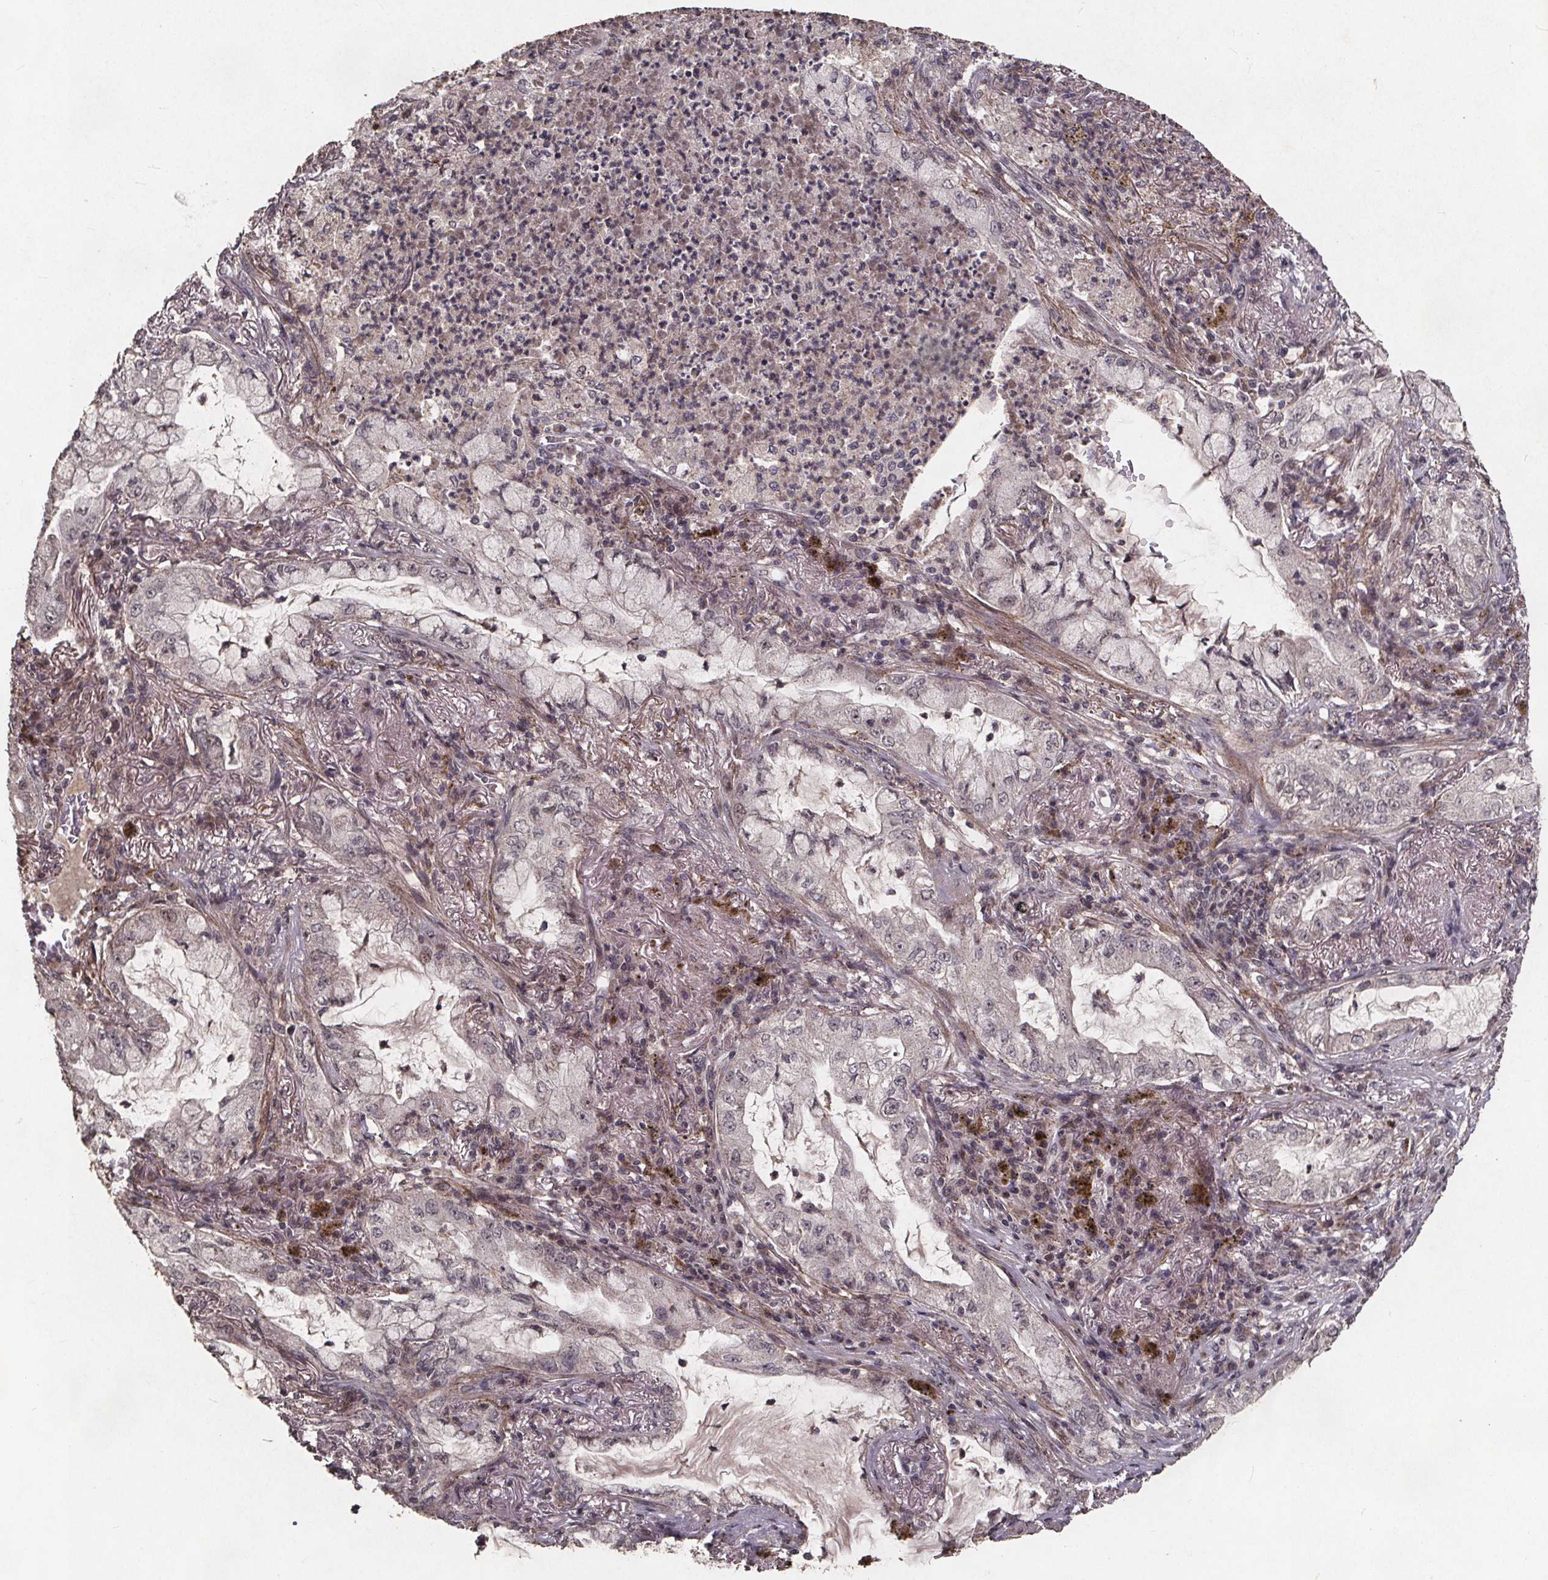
{"staining": {"intensity": "negative", "quantity": "none", "location": "none"}, "tissue": "lung cancer", "cell_type": "Tumor cells", "image_type": "cancer", "snomed": [{"axis": "morphology", "description": "Adenocarcinoma, NOS"}, {"axis": "topography", "description": "Lung"}], "caption": "Tumor cells are negative for brown protein staining in lung cancer.", "gene": "GPX3", "patient": {"sex": "female", "age": 73}}